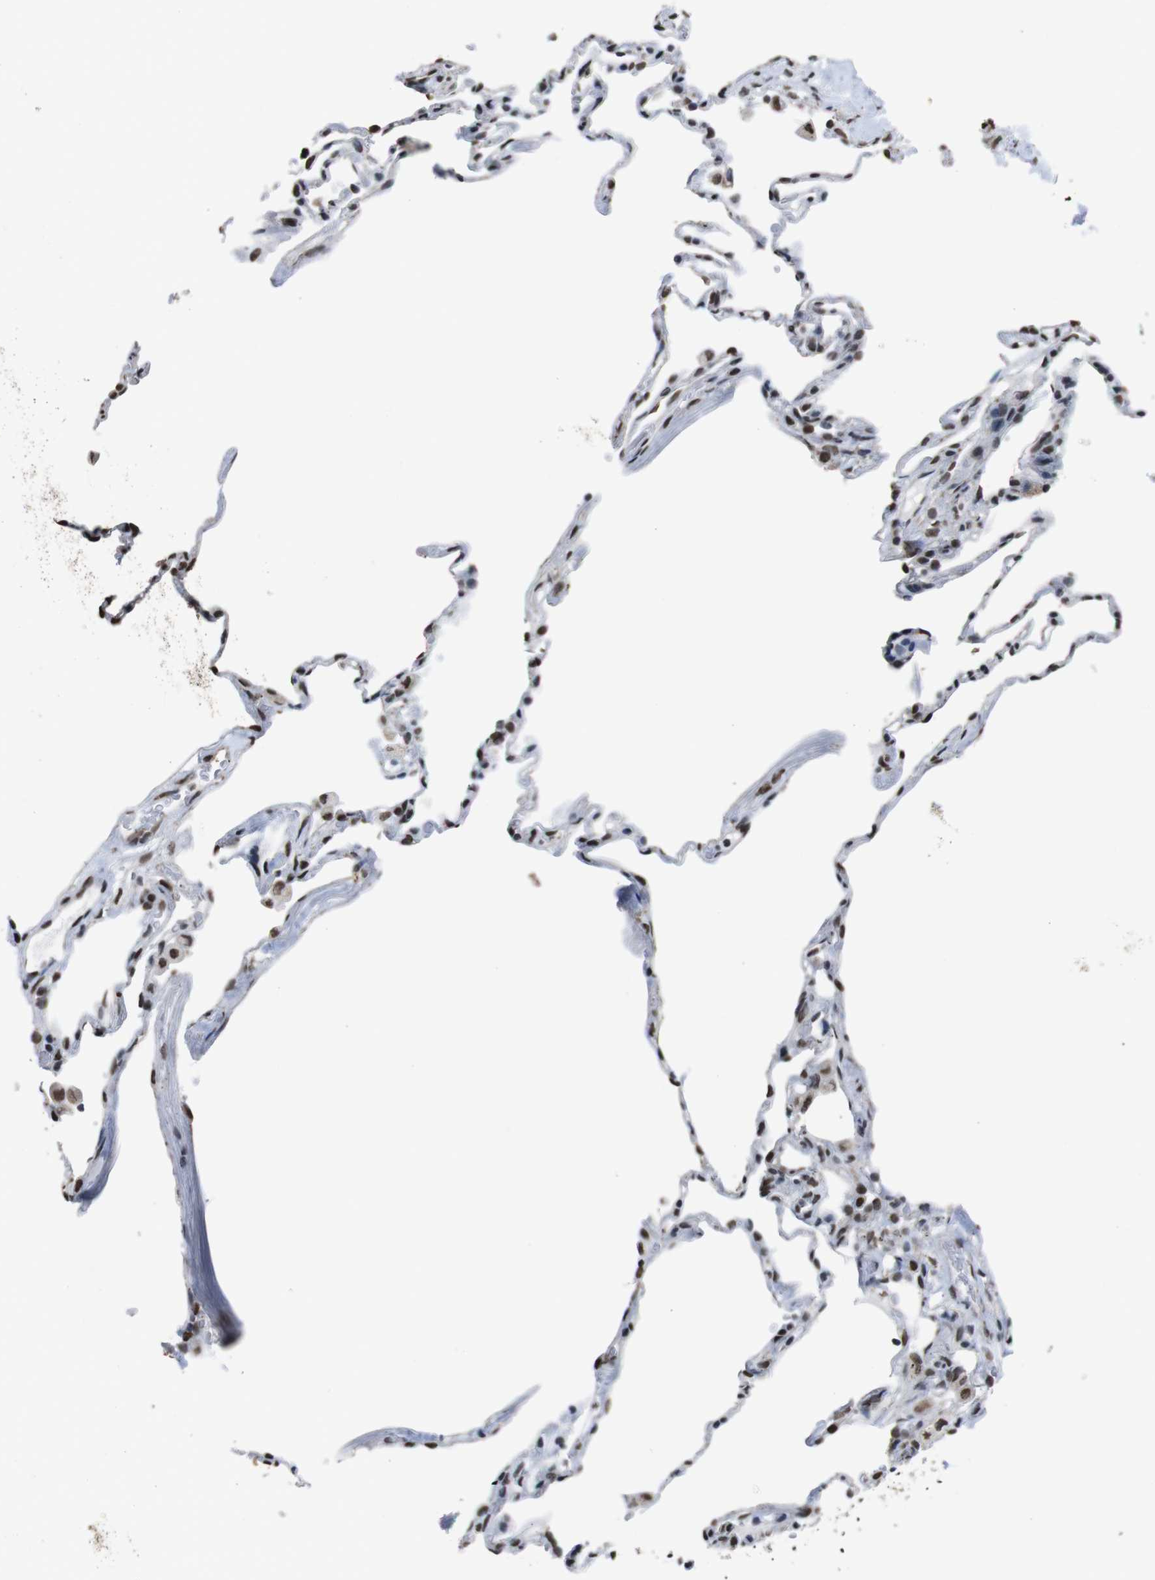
{"staining": {"intensity": "strong", "quantity": ">75%", "location": "nuclear"}, "tissue": "lung", "cell_type": "Alveolar cells", "image_type": "normal", "snomed": [{"axis": "morphology", "description": "Normal tissue, NOS"}, {"axis": "topography", "description": "Lung"}], "caption": "About >75% of alveolar cells in benign lung exhibit strong nuclear protein staining as visualized by brown immunohistochemical staining.", "gene": "ROMO1", "patient": {"sex": "male", "age": 59}}